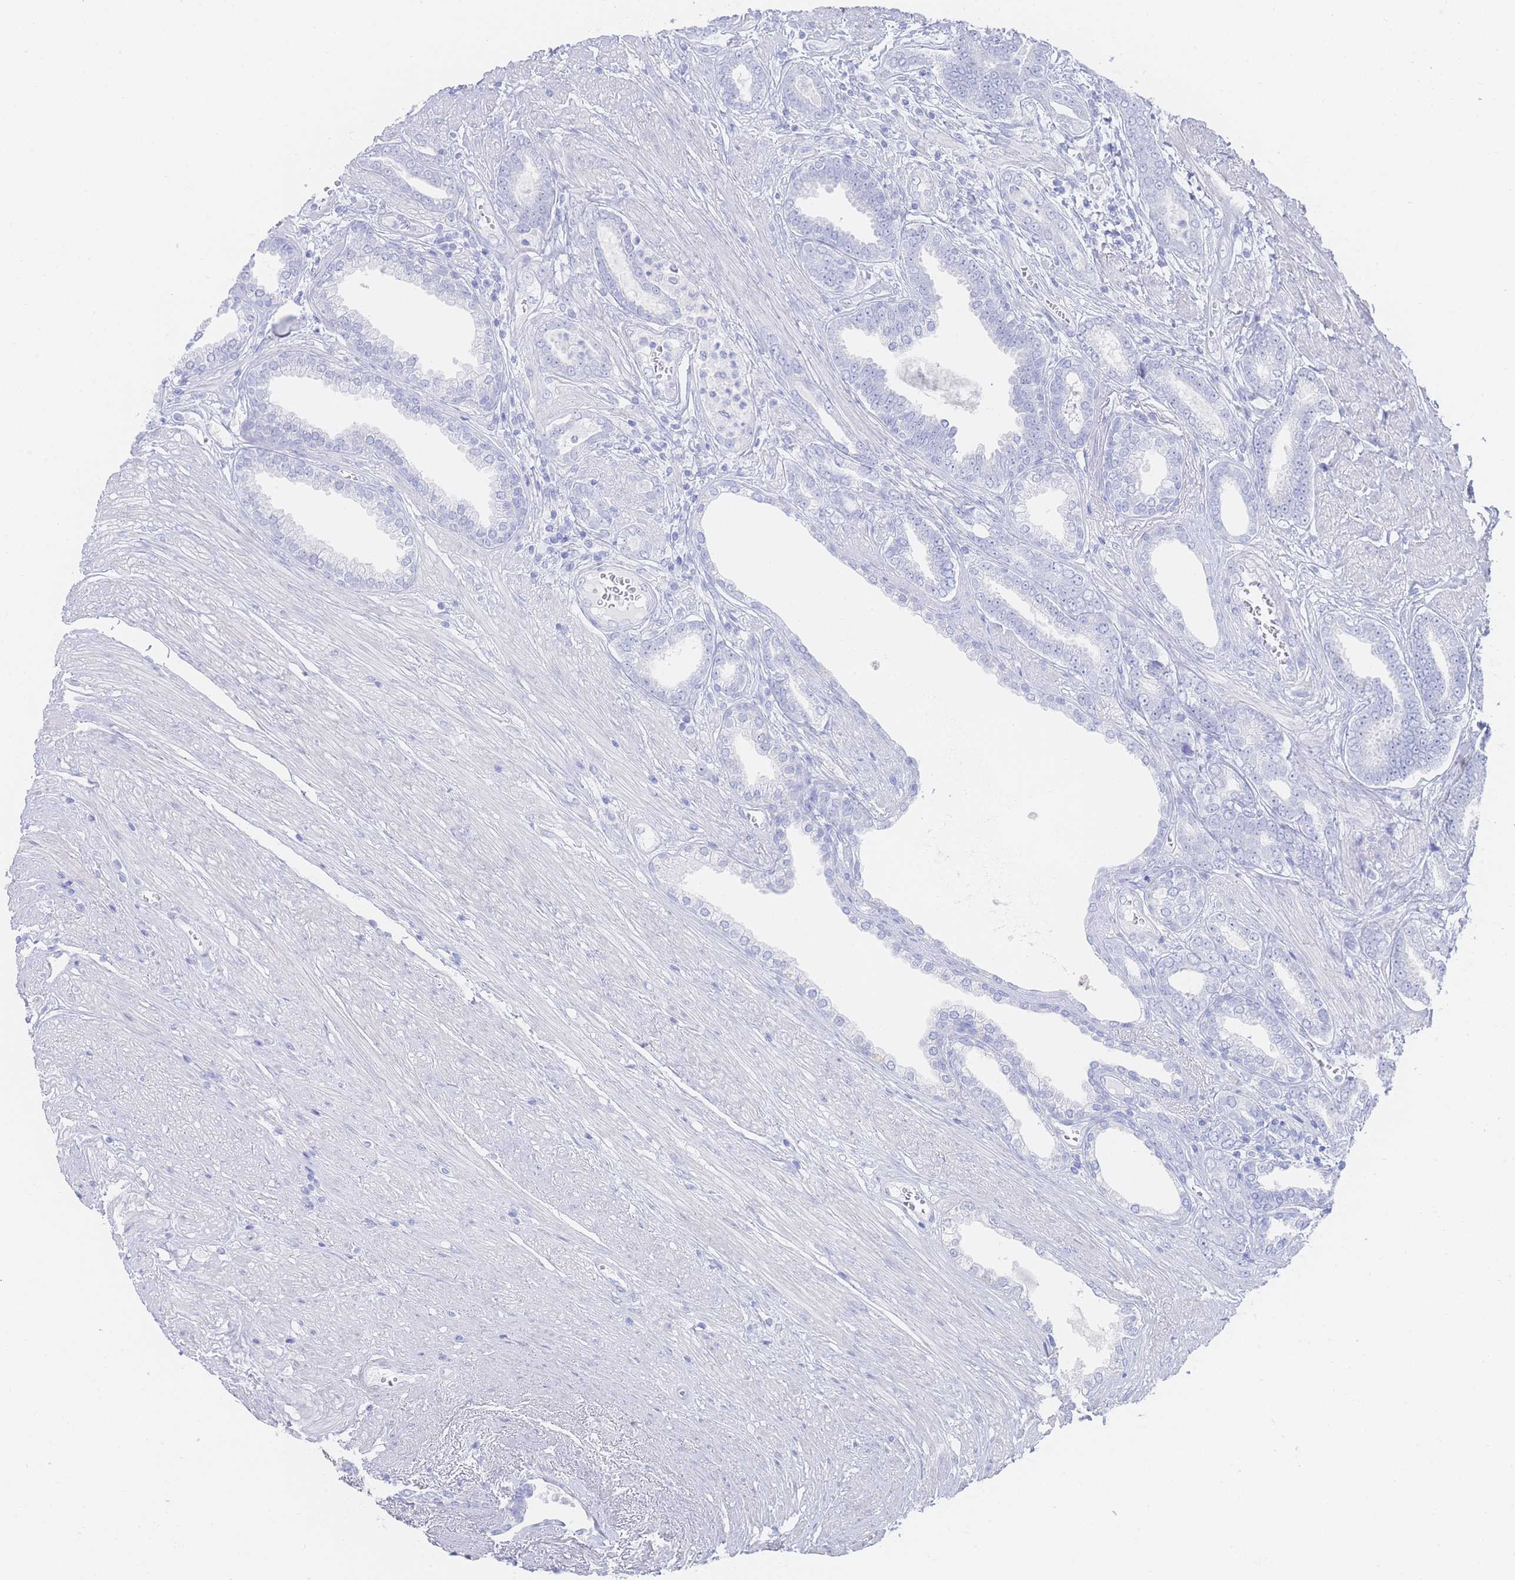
{"staining": {"intensity": "negative", "quantity": "none", "location": "none"}, "tissue": "prostate cancer", "cell_type": "Tumor cells", "image_type": "cancer", "snomed": [{"axis": "morphology", "description": "Adenocarcinoma, NOS"}, {"axis": "topography", "description": "Prostate and seminal vesicle, NOS"}], "caption": "This is a photomicrograph of immunohistochemistry (IHC) staining of prostate adenocarcinoma, which shows no expression in tumor cells.", "gene": "LRRC37A", "patient": {"sex": "male", "age": 76}}